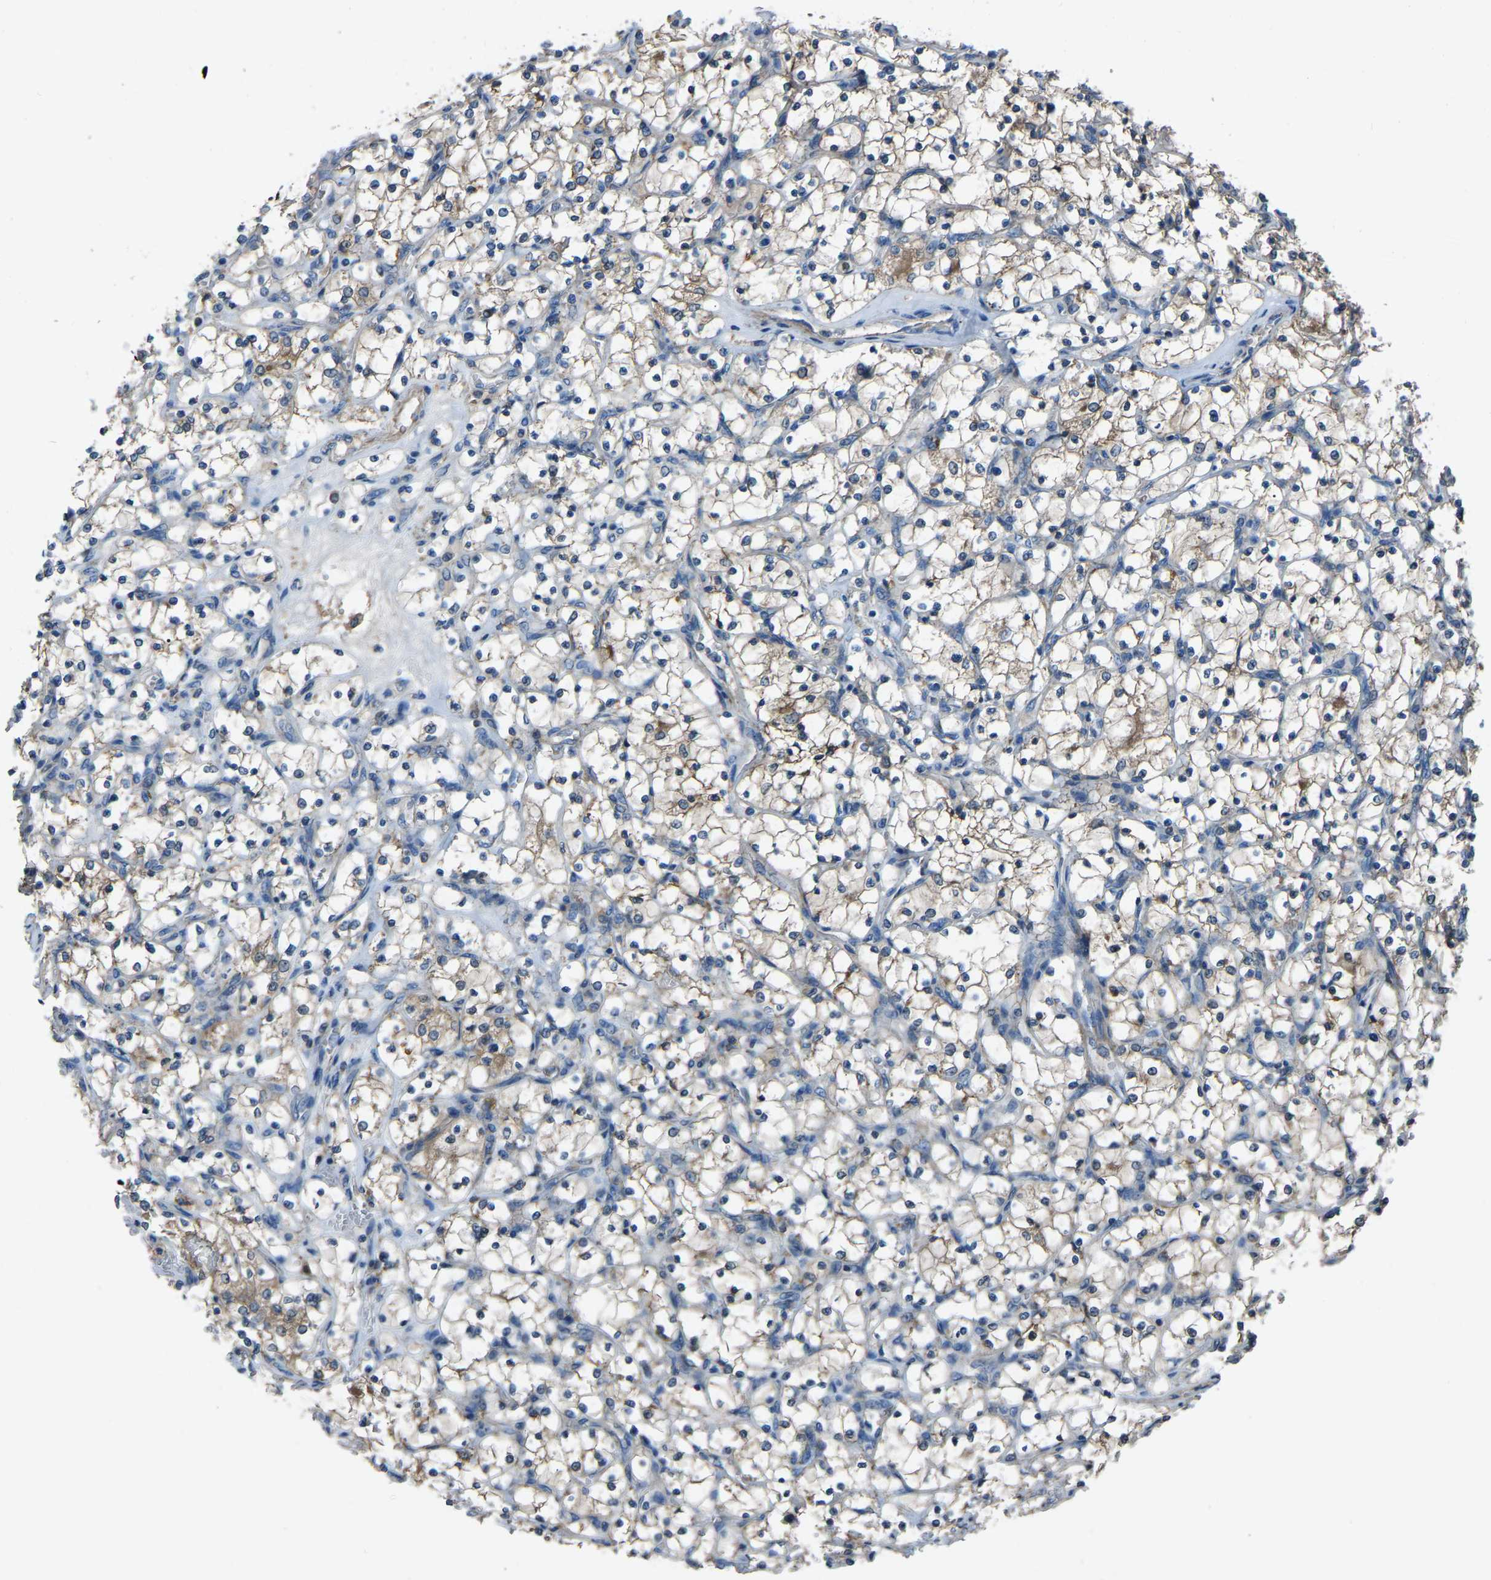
{"staining": {"intensity": "weak", "quantity": "<25%", "location": "cytoplasmic/membranous"}, "tissue": "renal cancer", "cell_type": "Tumor cells", "image_type": "cancer", "snomed": [{"axis": "morphology", "description": "Adenocarcinoma, NOS"}, {"axis": "topography", "description": "Kidney"}], "caption": "Tumor cells are negative for protein expression in human renal cancer.", "gene": "AKR1A1", "patient": {"sex": "female", "age": 69}}